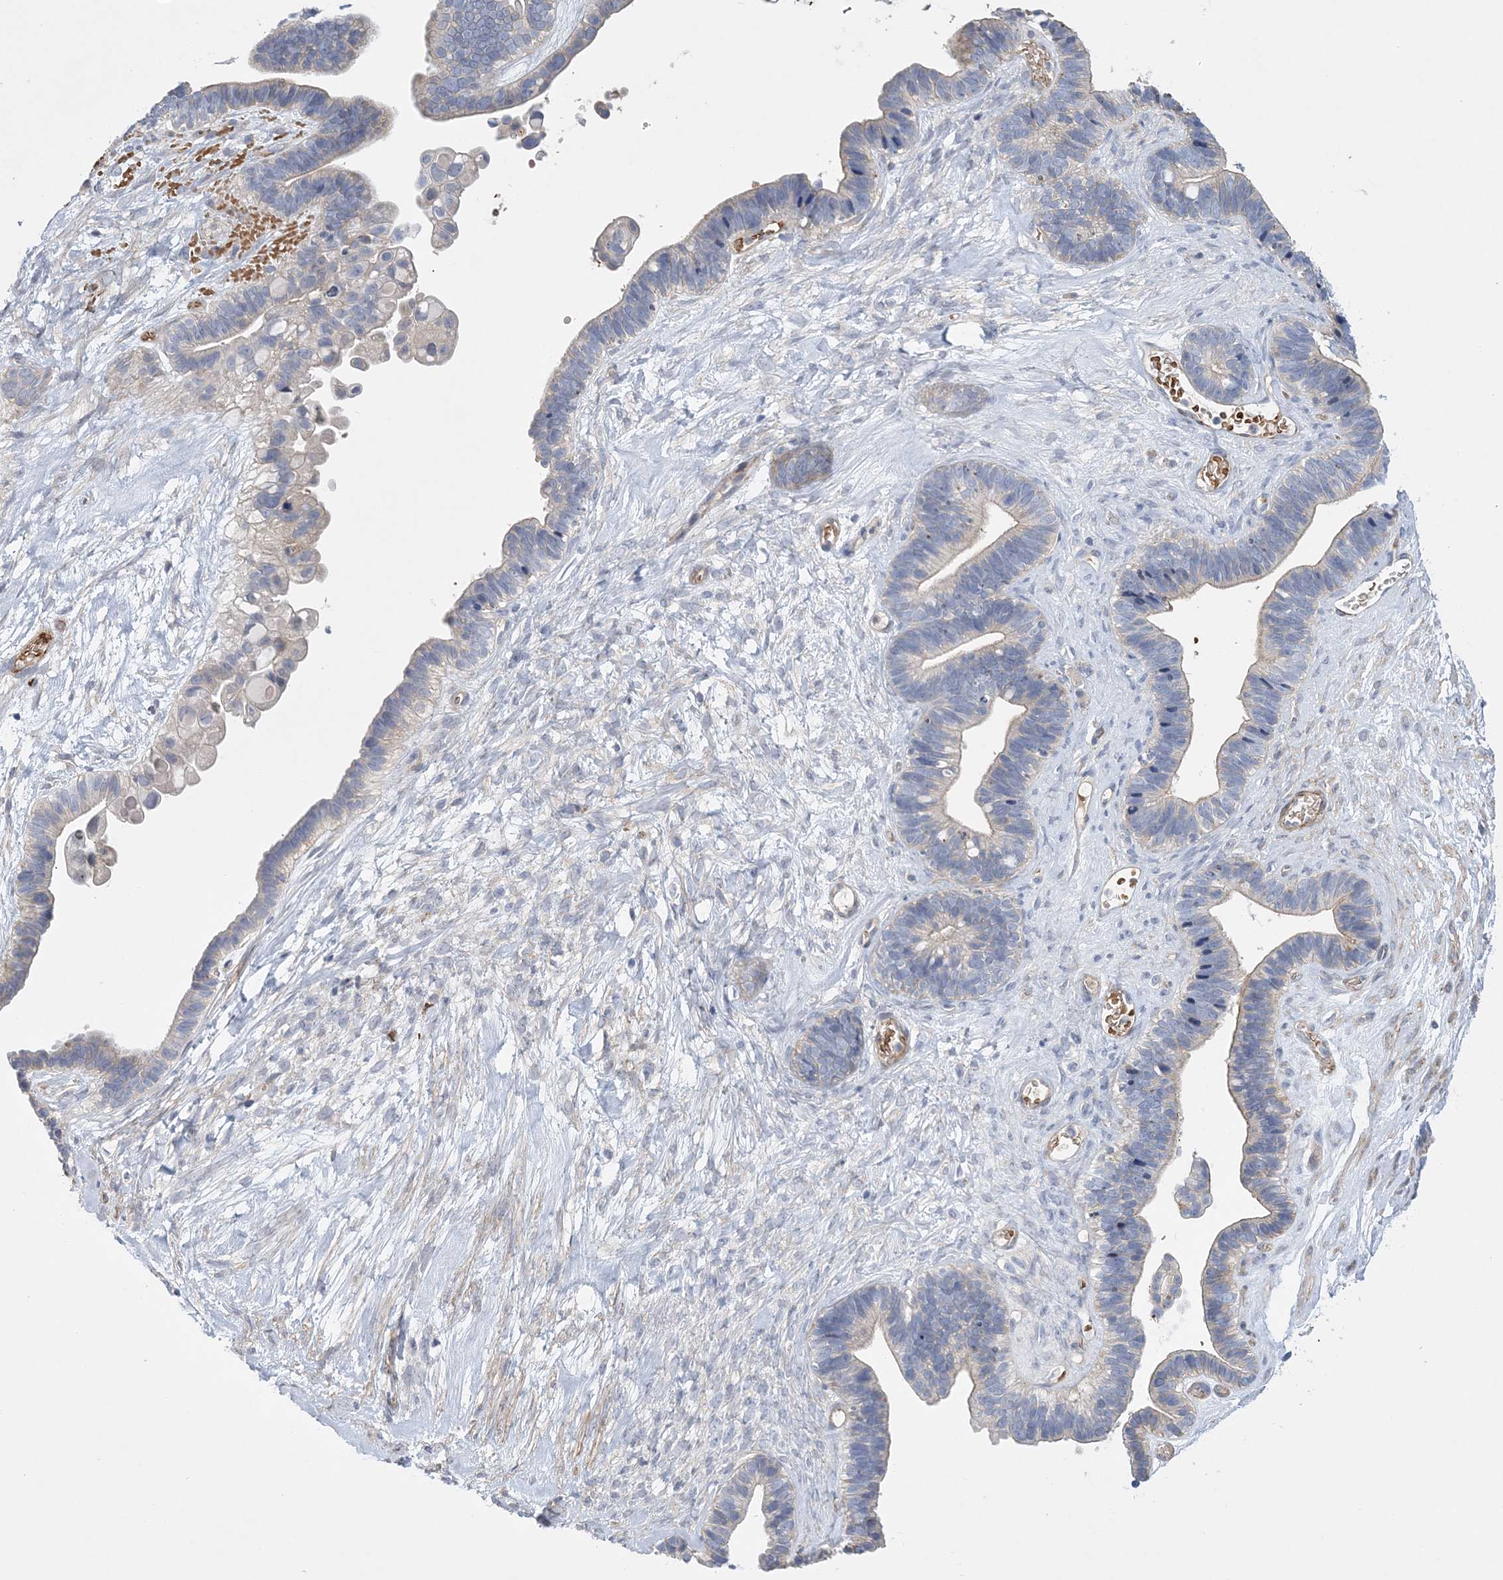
{"staining": {"intensity": "weak", "quantity": "<25%", "location": "cytoplasmic/membranous"}, "tissue": "ovarian cancer", "cell_type": "Tumor cells", "image_type": "cancer", "snomed": [{"axis": "morphology", "description": "Cystadenocarcinoma, serous, NOS"}, {"axis": "topography", "description": "Ovary"}], "caption": "A high-resolution micrograph shows immunohistochemistry staining of ovarian cancer, which displays no significant staining in tumor cells. Nuclei are stained in blue.", "gene": "CALN1", "patient": {"sex": "female", "age": 56}}